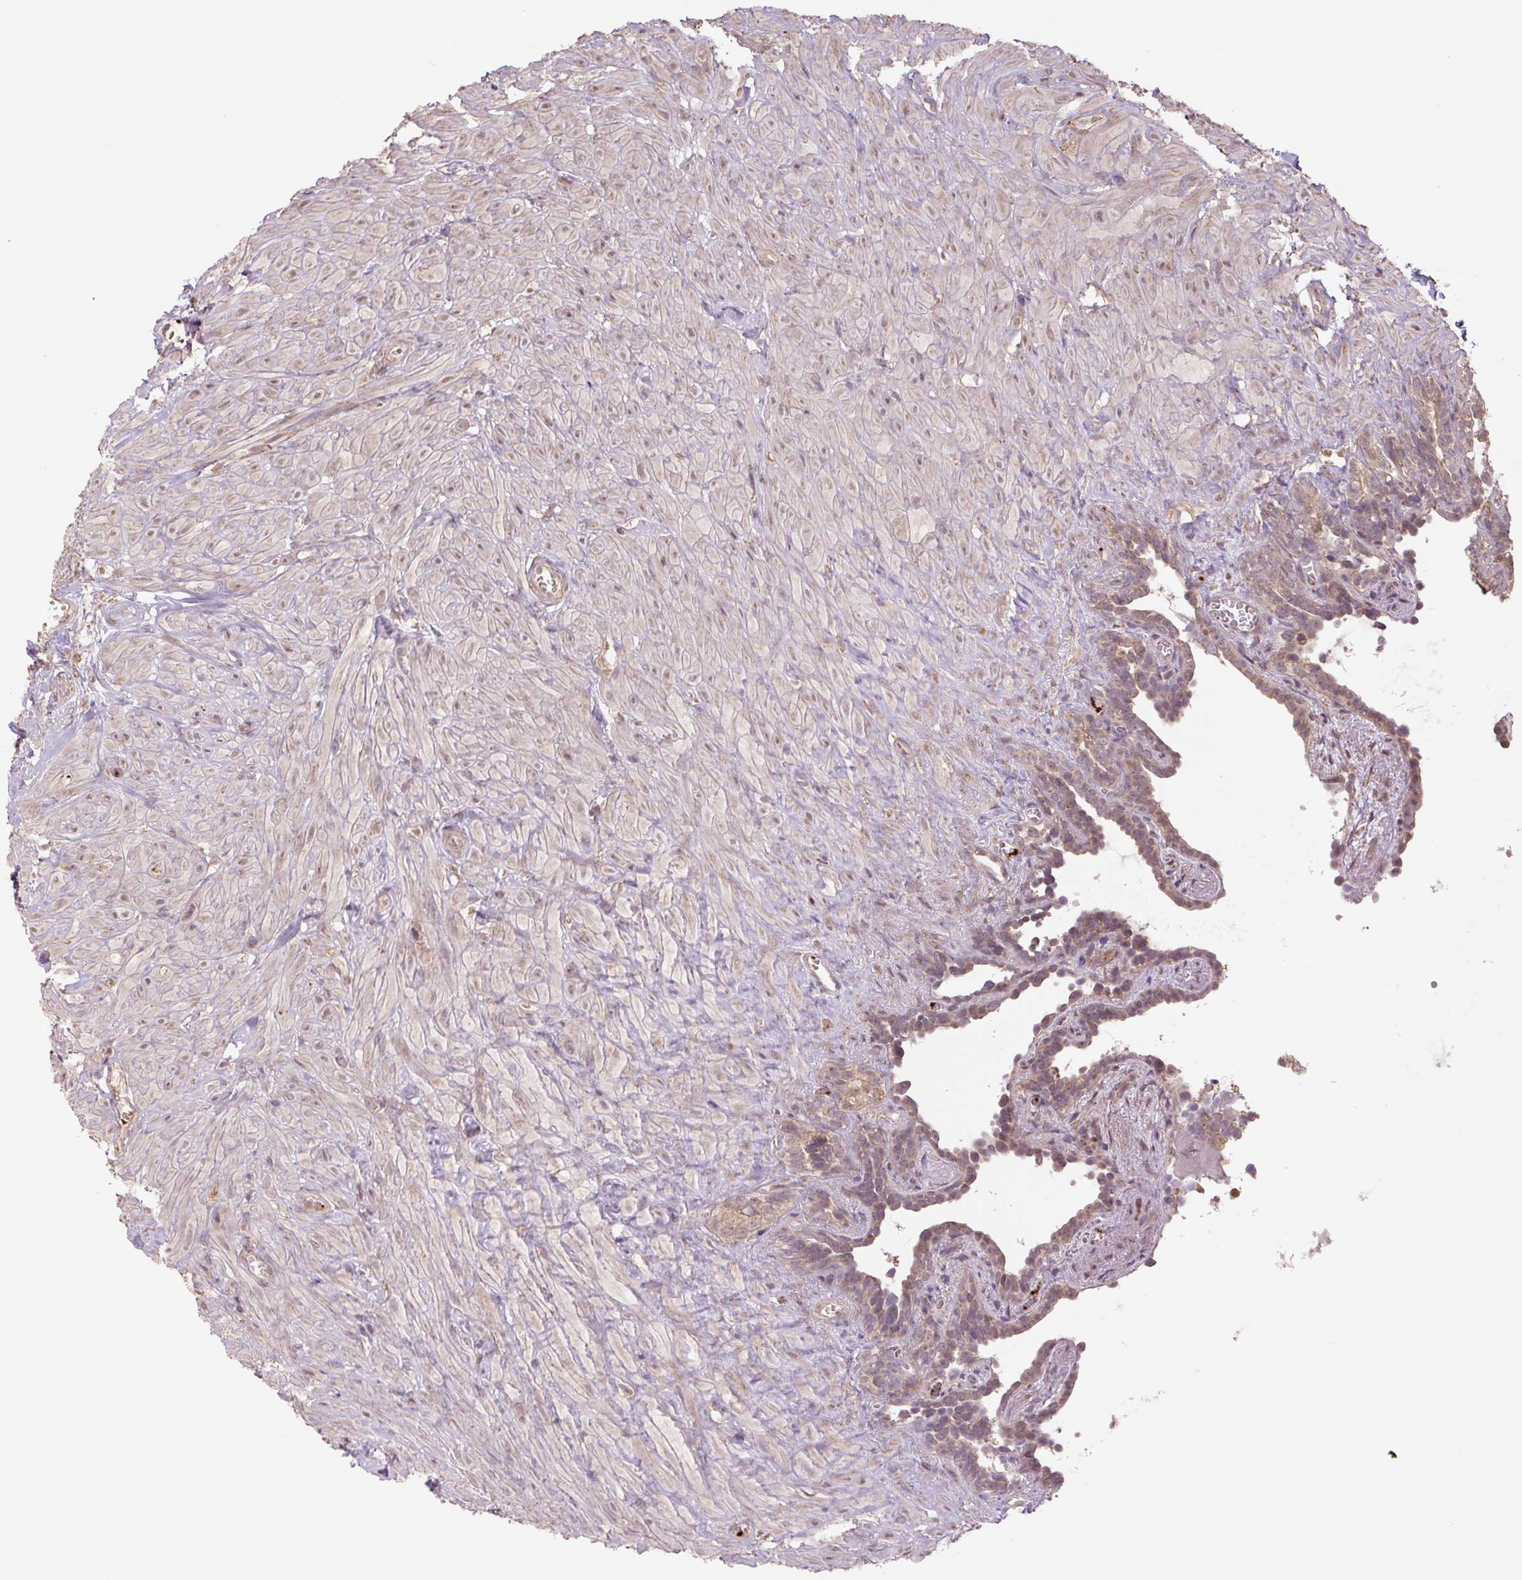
{"staining": {"intensity": "weak", "quantity": ">75%", "location": "cytoplasmic/membranous"}, "tissue": "seminal vesicle", "cell_type": "Glandular cells", "image_type": "normal", "snomed": [{"axis": "morphology", "description": "Normal tissue, NOS"}, {"axis": "topography", "description": "Seminal veicle"}], "caption": "This is a micrograph of immunohistochemistry (IHC) staining of benign seminal vesicle, which shows weak expression in the cytoplasmic/membranous of glandular cells.", "gene": "TMEM160", "patient": {"sex": "male", "age": 76}}